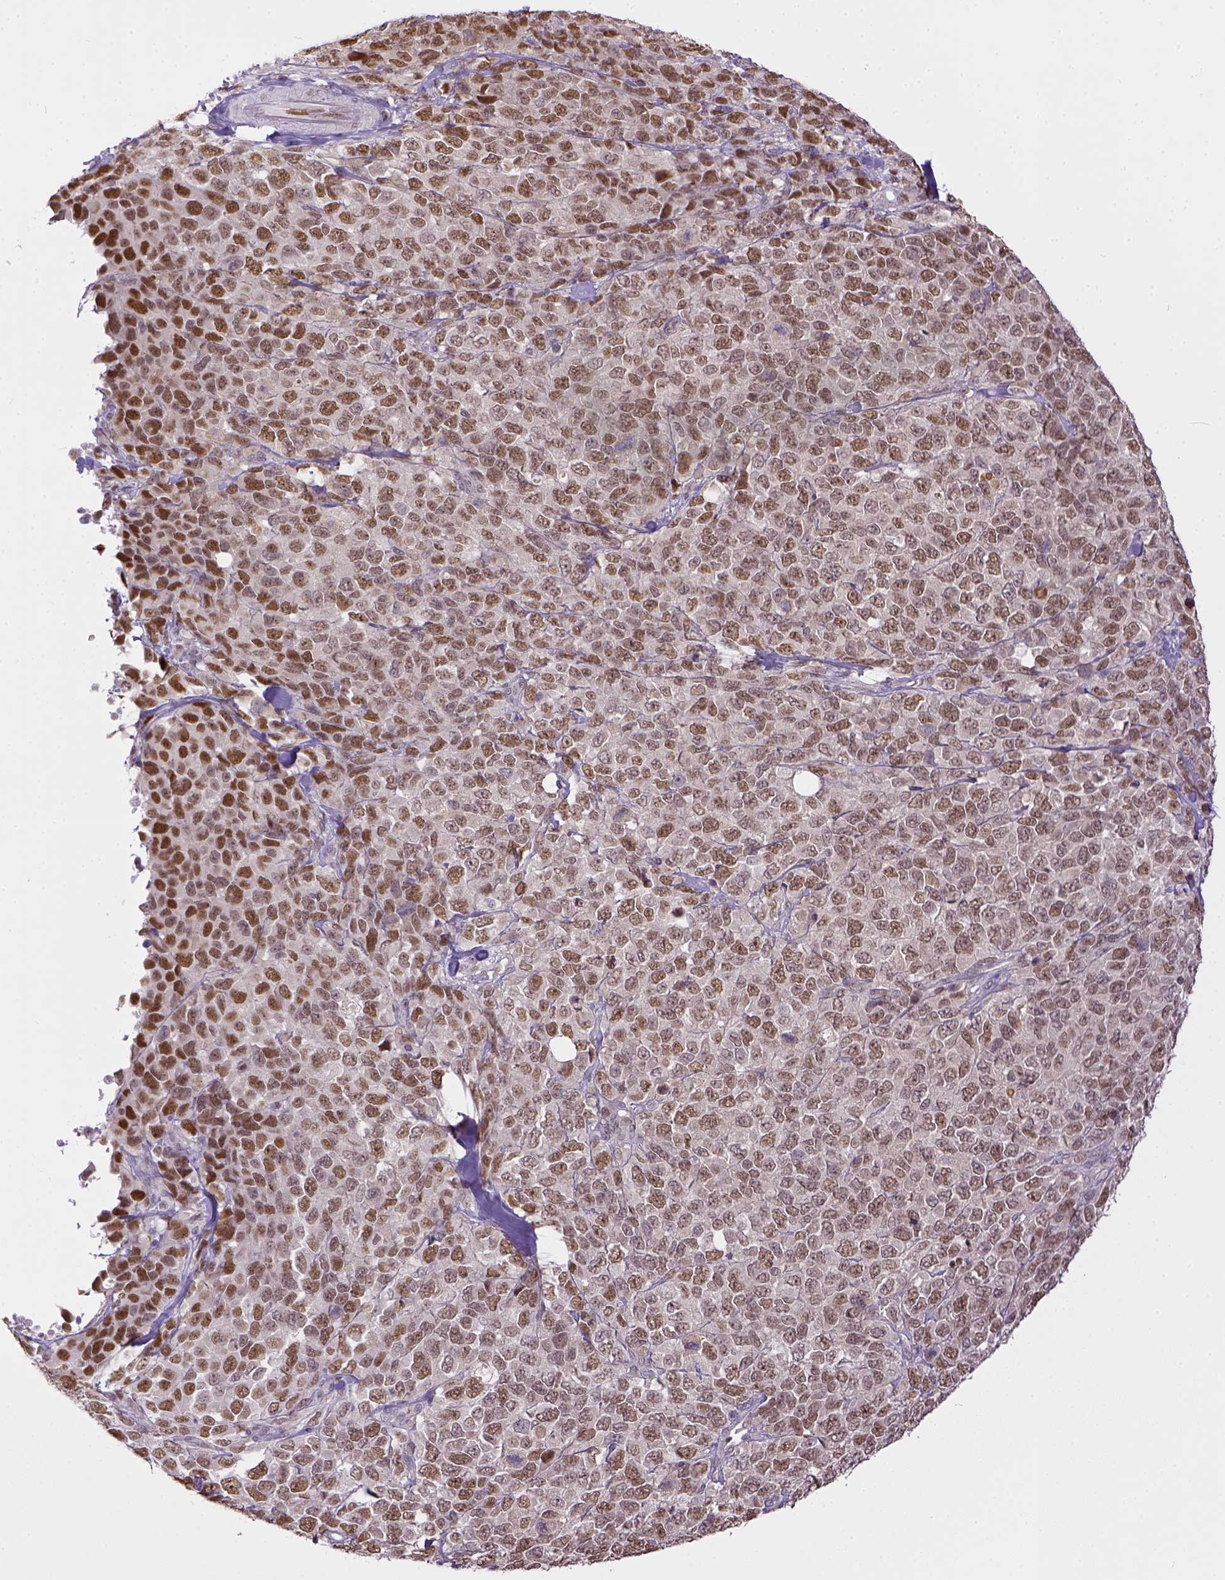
{"staining": {"intensity": "moderate", "quantity": ">75%", "location": "nuclear"}, "tissue": "melanoma", "cell_type": "Tumor cells", "image_type": "cancer", "snomed": [{"axis": "morphology", "description": "Malignant melanoma, Metastatic site"}, {"axis": "topography", "description": "Skin"}], "caption": "There is medium levels of moderate nuclear staining in tumor cells of melanoma, as demonstrated by immunohistochemical staining (brown color).", "gene": "ERCC1", "patient": {"sex": "male", "age": 84}}